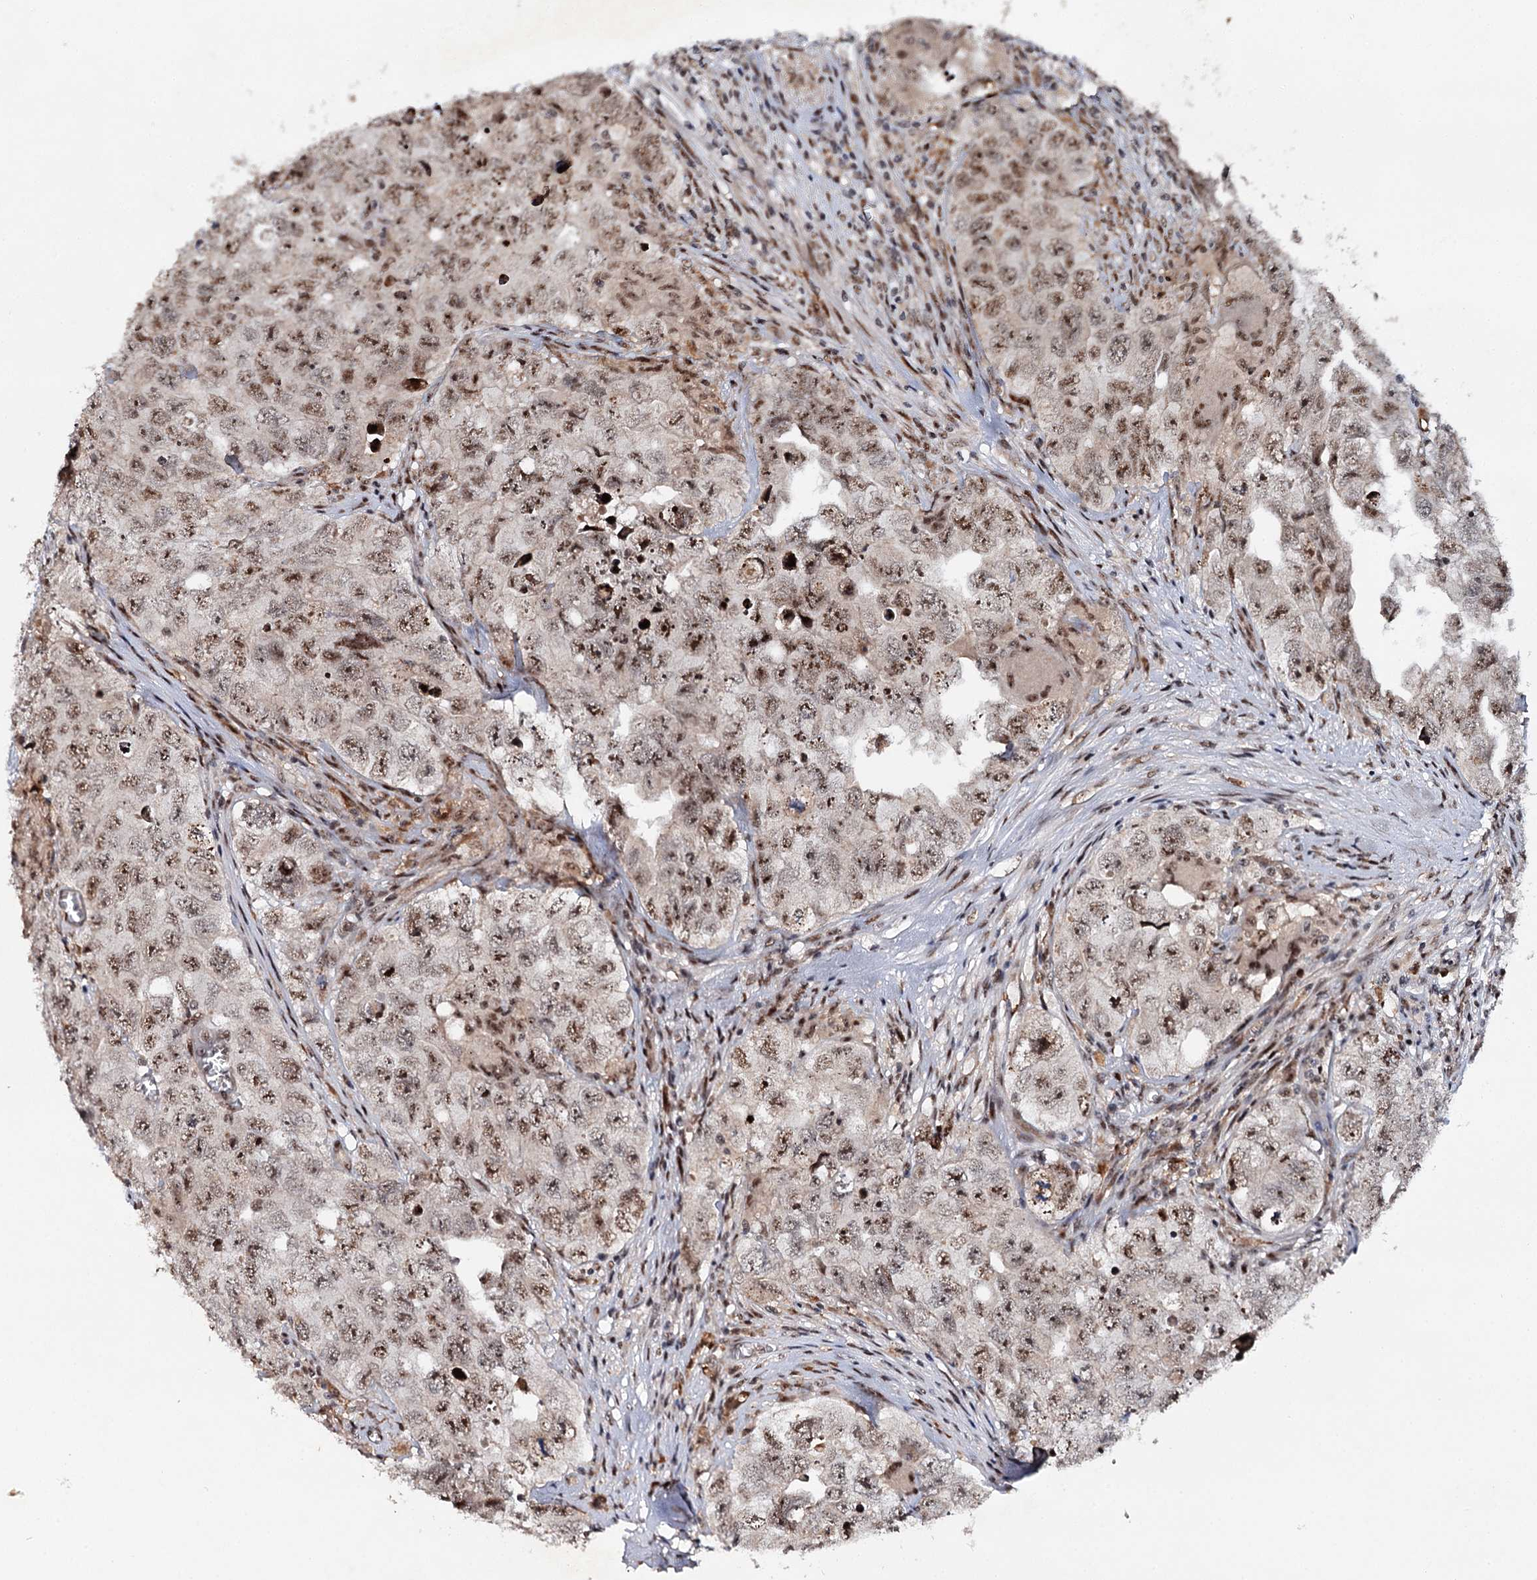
{"staining": {"intensity": "moderate", "quantity": ">75%", "location": "nuclear"}, "tissue": "testis cancer", "cell_type": "Tumor cells", "image_type": "cancer", "snomed": [{"axis": "morphology", "description": "Seminoma, NOS"}, {"axis": "morphology", "description": "Carcinoma, Embryonal, NOS"}, {"axis": "topography", "description": "Testis"}], "caption": "Human seminoma (testis) stained with a protein marker displays moderate staining in tumor cells.", "gene": "BUD13", "patient": {"sex": "male", "age": 43}}